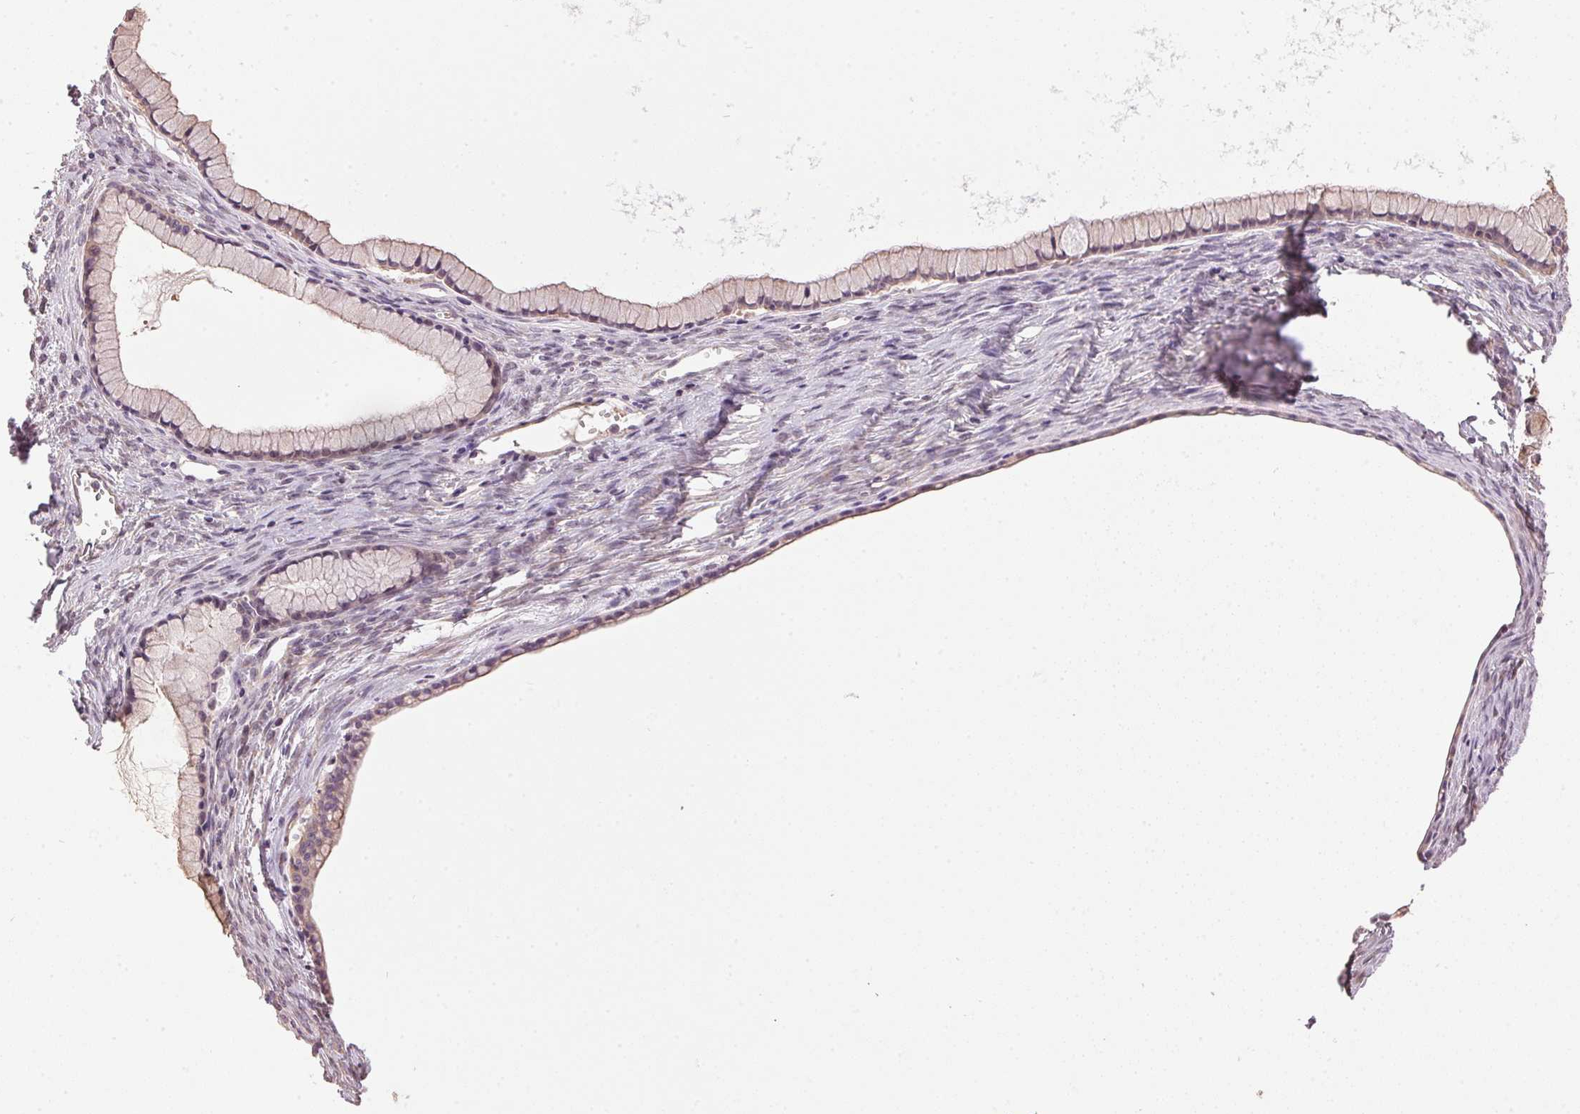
{"staining": {"intensity": "negative", "quantity": "none", "location": "none"}, "tissue": "ovarian cancer", "cell_type": "Tumor cells", "image_type": "cancer", "snomed": [{"axis": "morphology", "description": "Cystadenocarcinoma, mucinous, NOS"}, {"axis": "topography", "description": "Ovary"}], "caption": "Tumor cells are negative for protein expression in human ovarian cancer (mucinous cystadenocarcinoma).", "gene": "GOLPH3", "patient": {"sex": "female", "age": 41}}